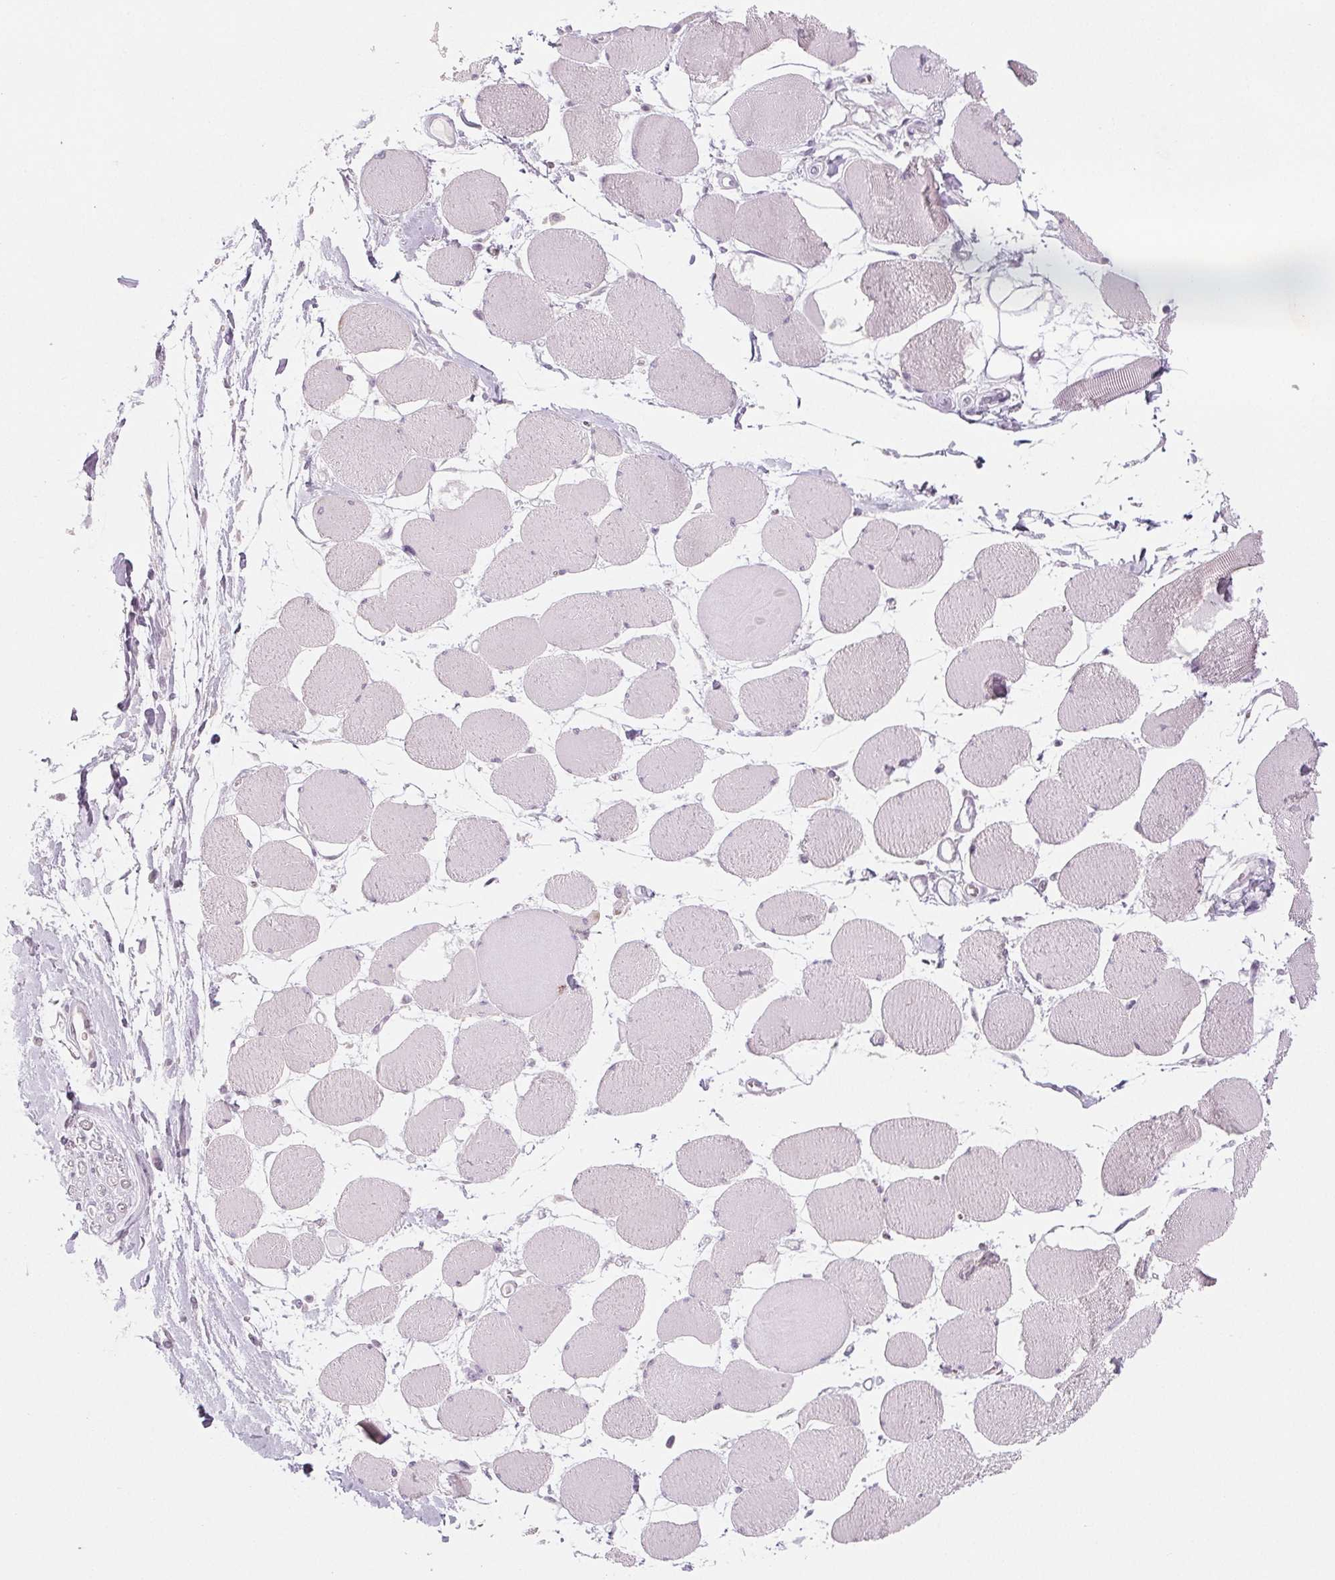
{"staining": {"intensity": "negative", "quantity": "none", "location": "none"}, "tissue": "skeletal muscle", "cell_type": "Myocytes", "image_type": "normal", "snomed": [{"axis": "morphology", "description": "Normal tissue, NOS"}, {"axis": "topography", "description": "Skeletal muscle"}], "caption": "Immunohistochemistry (IHC) of benign skeletal muscle displays no positivity in myocytes.", "gene": "EHHADH", "patient": {"sex": "female", "age": 75}}